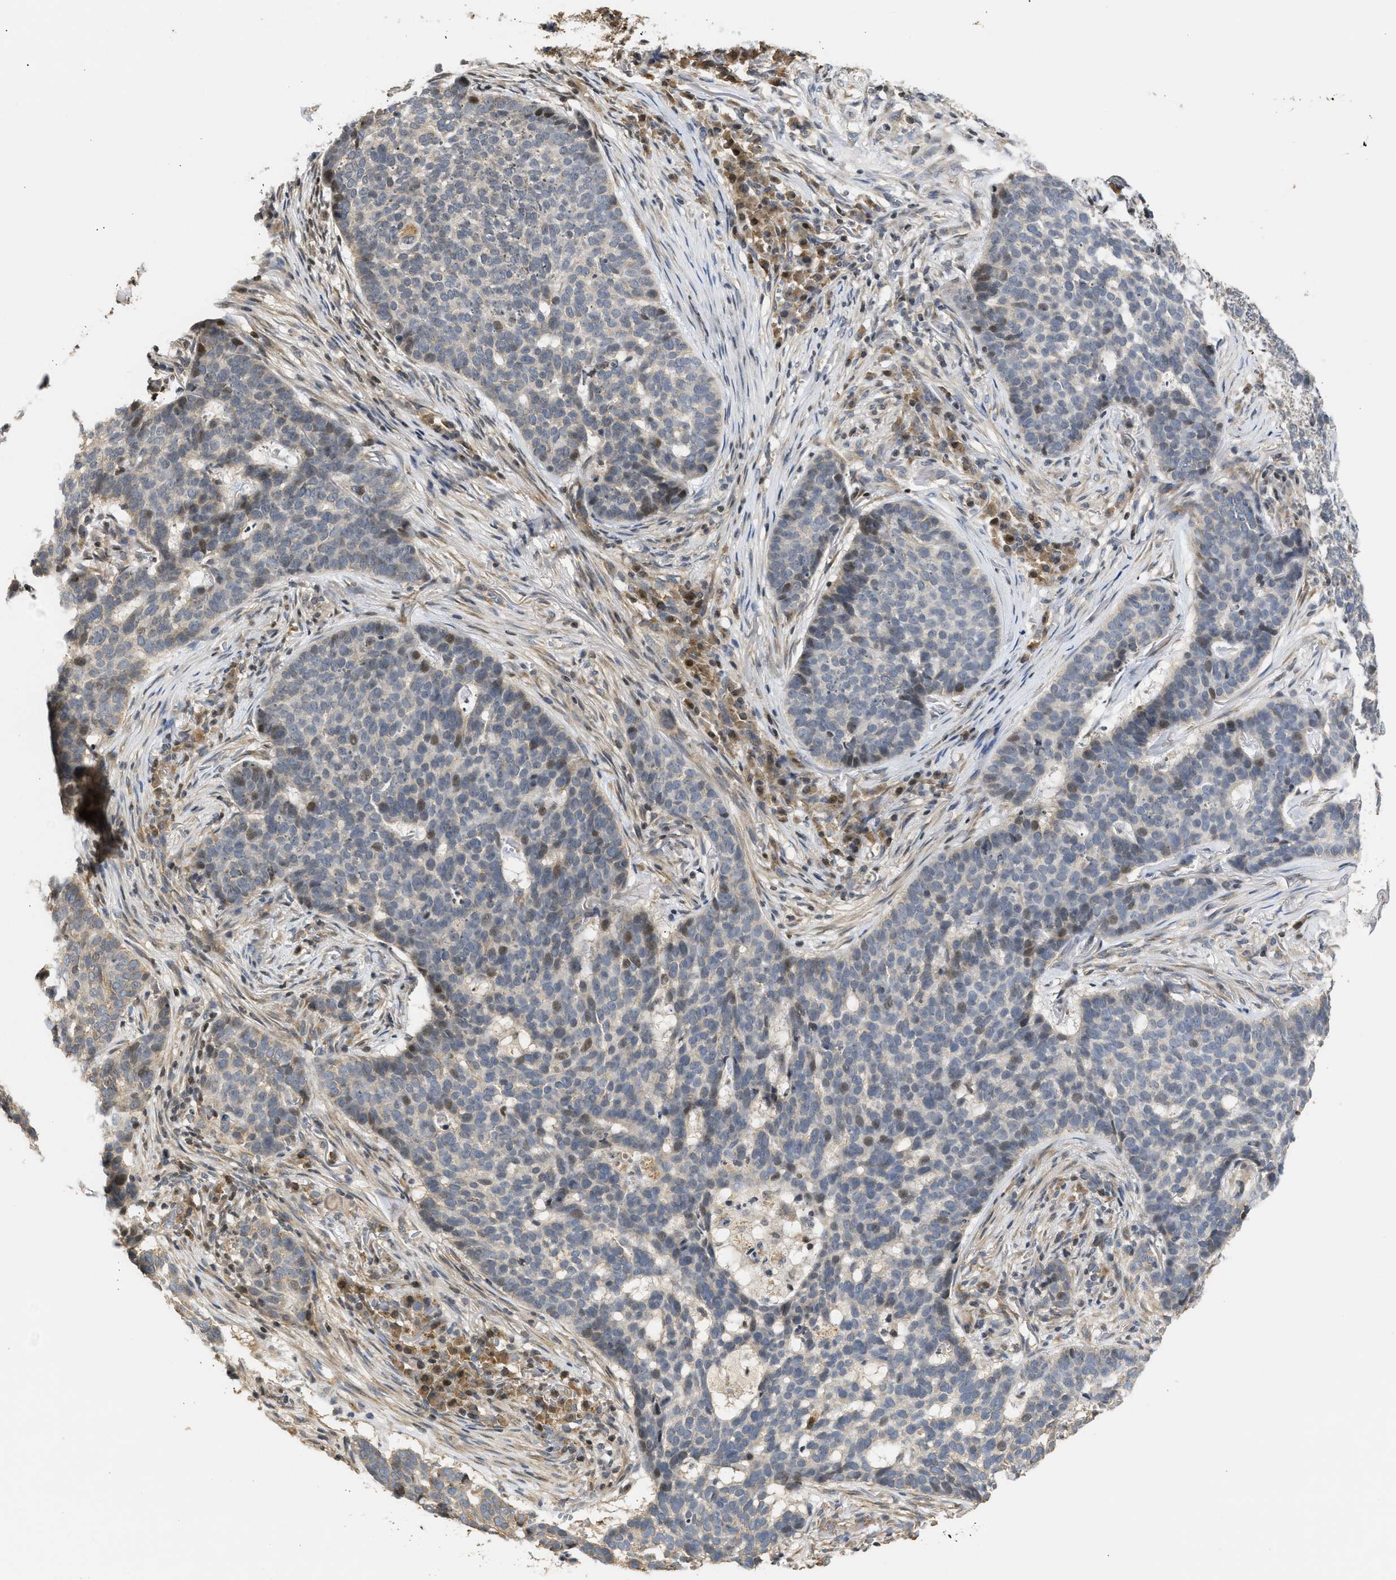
{"staining": {"intensity": "weak", "quantity": "25%-75%", "location": "nuclear"}, "tissue": "skin cancer", "cell_type": "Tumor cells", "image_type": "cancer", "snomed": [{"axis": "morphology", "description": "Basal cell carcinoma"}, {"axis": "topography", "description": "Skin"}], "caption": "High-power microscopy captured an immunohistochemistry (IHC) histopathology image of skin cancer (basal cell carcinoma), revealing weak nuclear positivity in approximately 25%-75% of tumor cells.", "gene": "ENSG00000142539", "patient": {"sex": "male", "age": 85}}